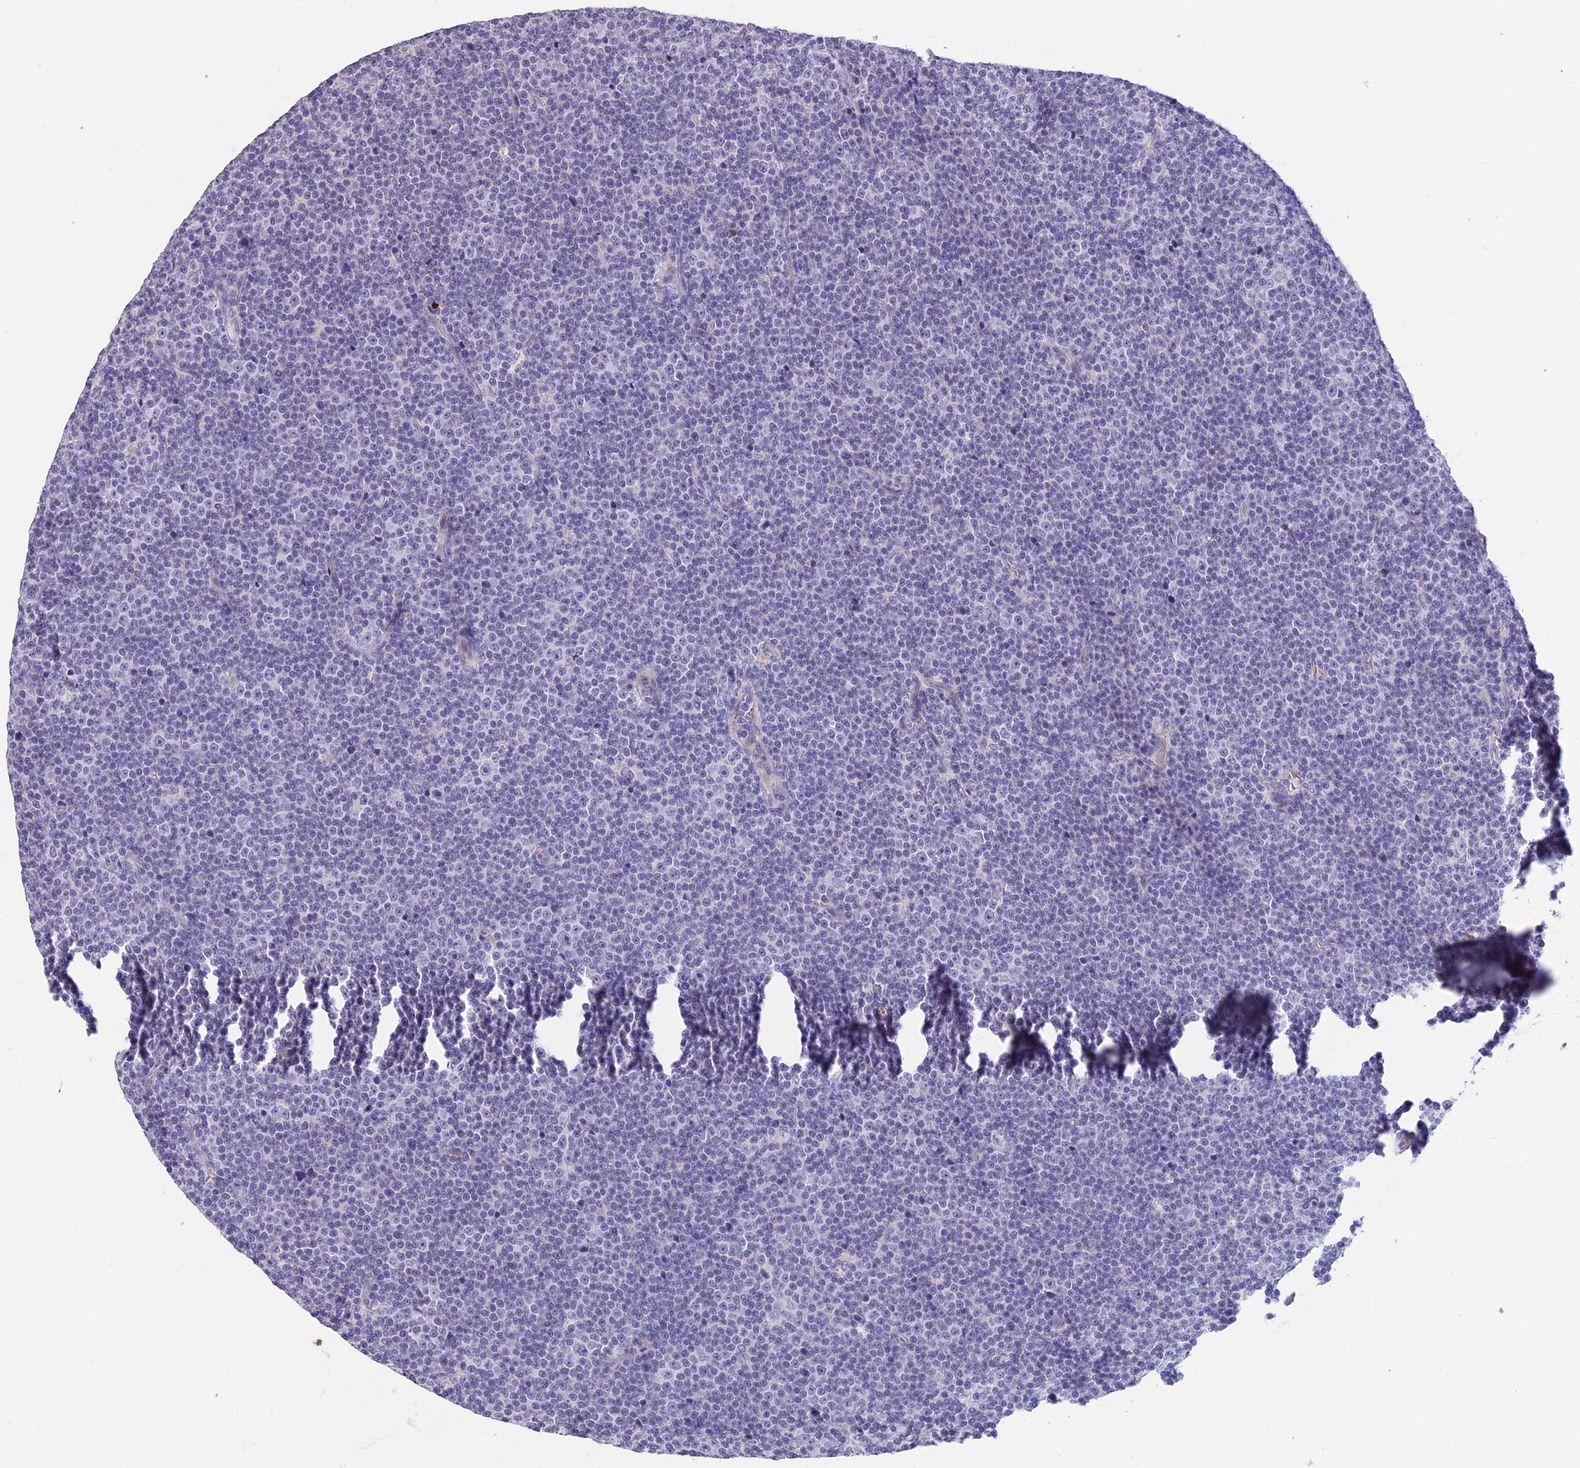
{"staining": {"intensity": "negative", "quantity": "none", "location": "none"}, "tissue": "lymphoma", "cell_type": "Tumor cells", "image_type": "cancer", "snomed": [{"axis": "morphology", "description": "Malignant lymphoma, non-Hodgkin's type, Low grade"}, {"axis": "topography", "description": "Lymph node"}], "caption": "This is an immunohistochemistry histopathology image of human lymphoma. There is no staining in tumor cells.", "gene": "TNNC2", "patient": {"sex": "female", "age": 67}}